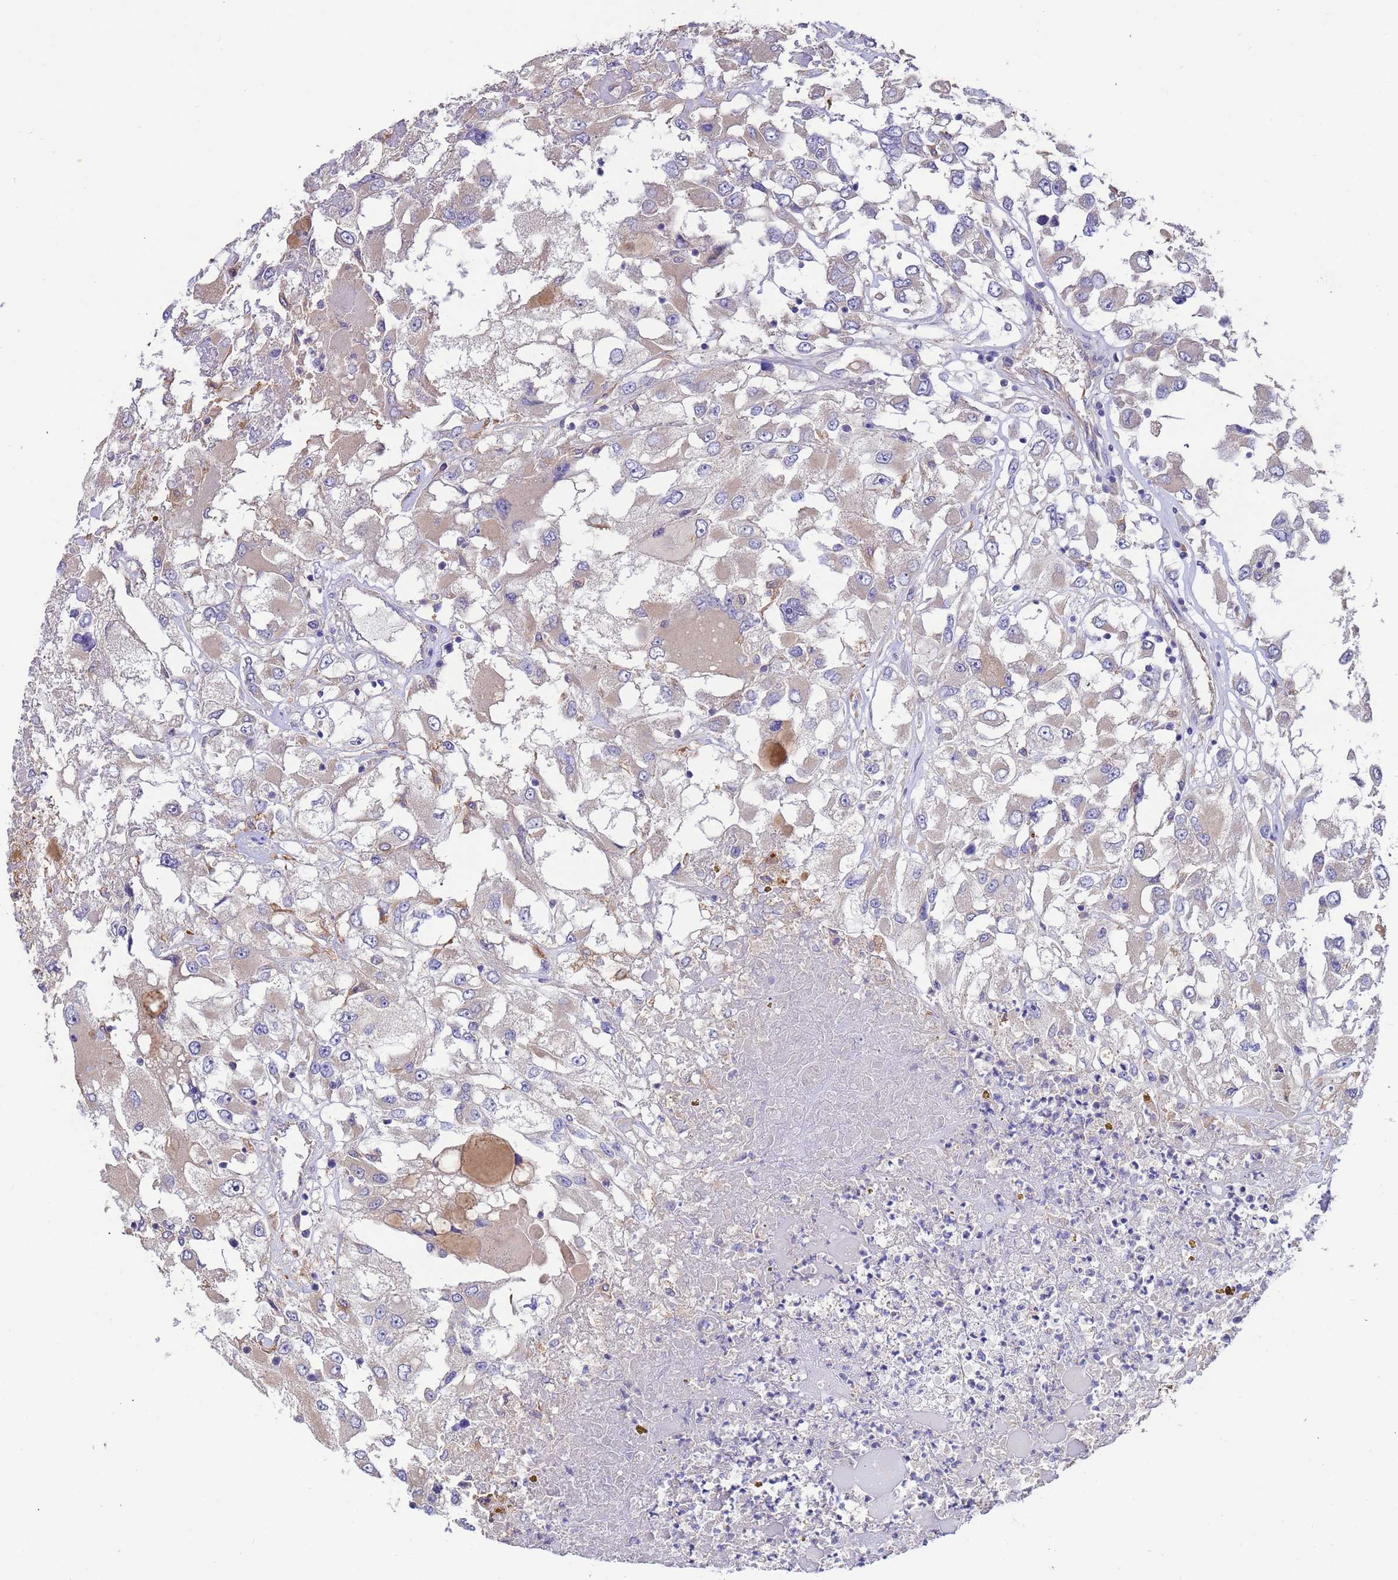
{"staining": {"intensity": "negative", "quantity": "none", "location": "none"}, "tissue": "renal cancer", "cell_type": "Tumor cells", "image_type": "cancer", "snomed": [{"axis": "morphology", "description": "Adenocarcinoma, NOS"}, {"axis": "topography", "description": "Kidney"}], "caption": "Human renal cancer (adenocarcinoma) stained for a protein using immunohistochemistry reveals no expression in tumor cells.", "gene": "SRL", "patient": {"sex": "female", "age": 52}}